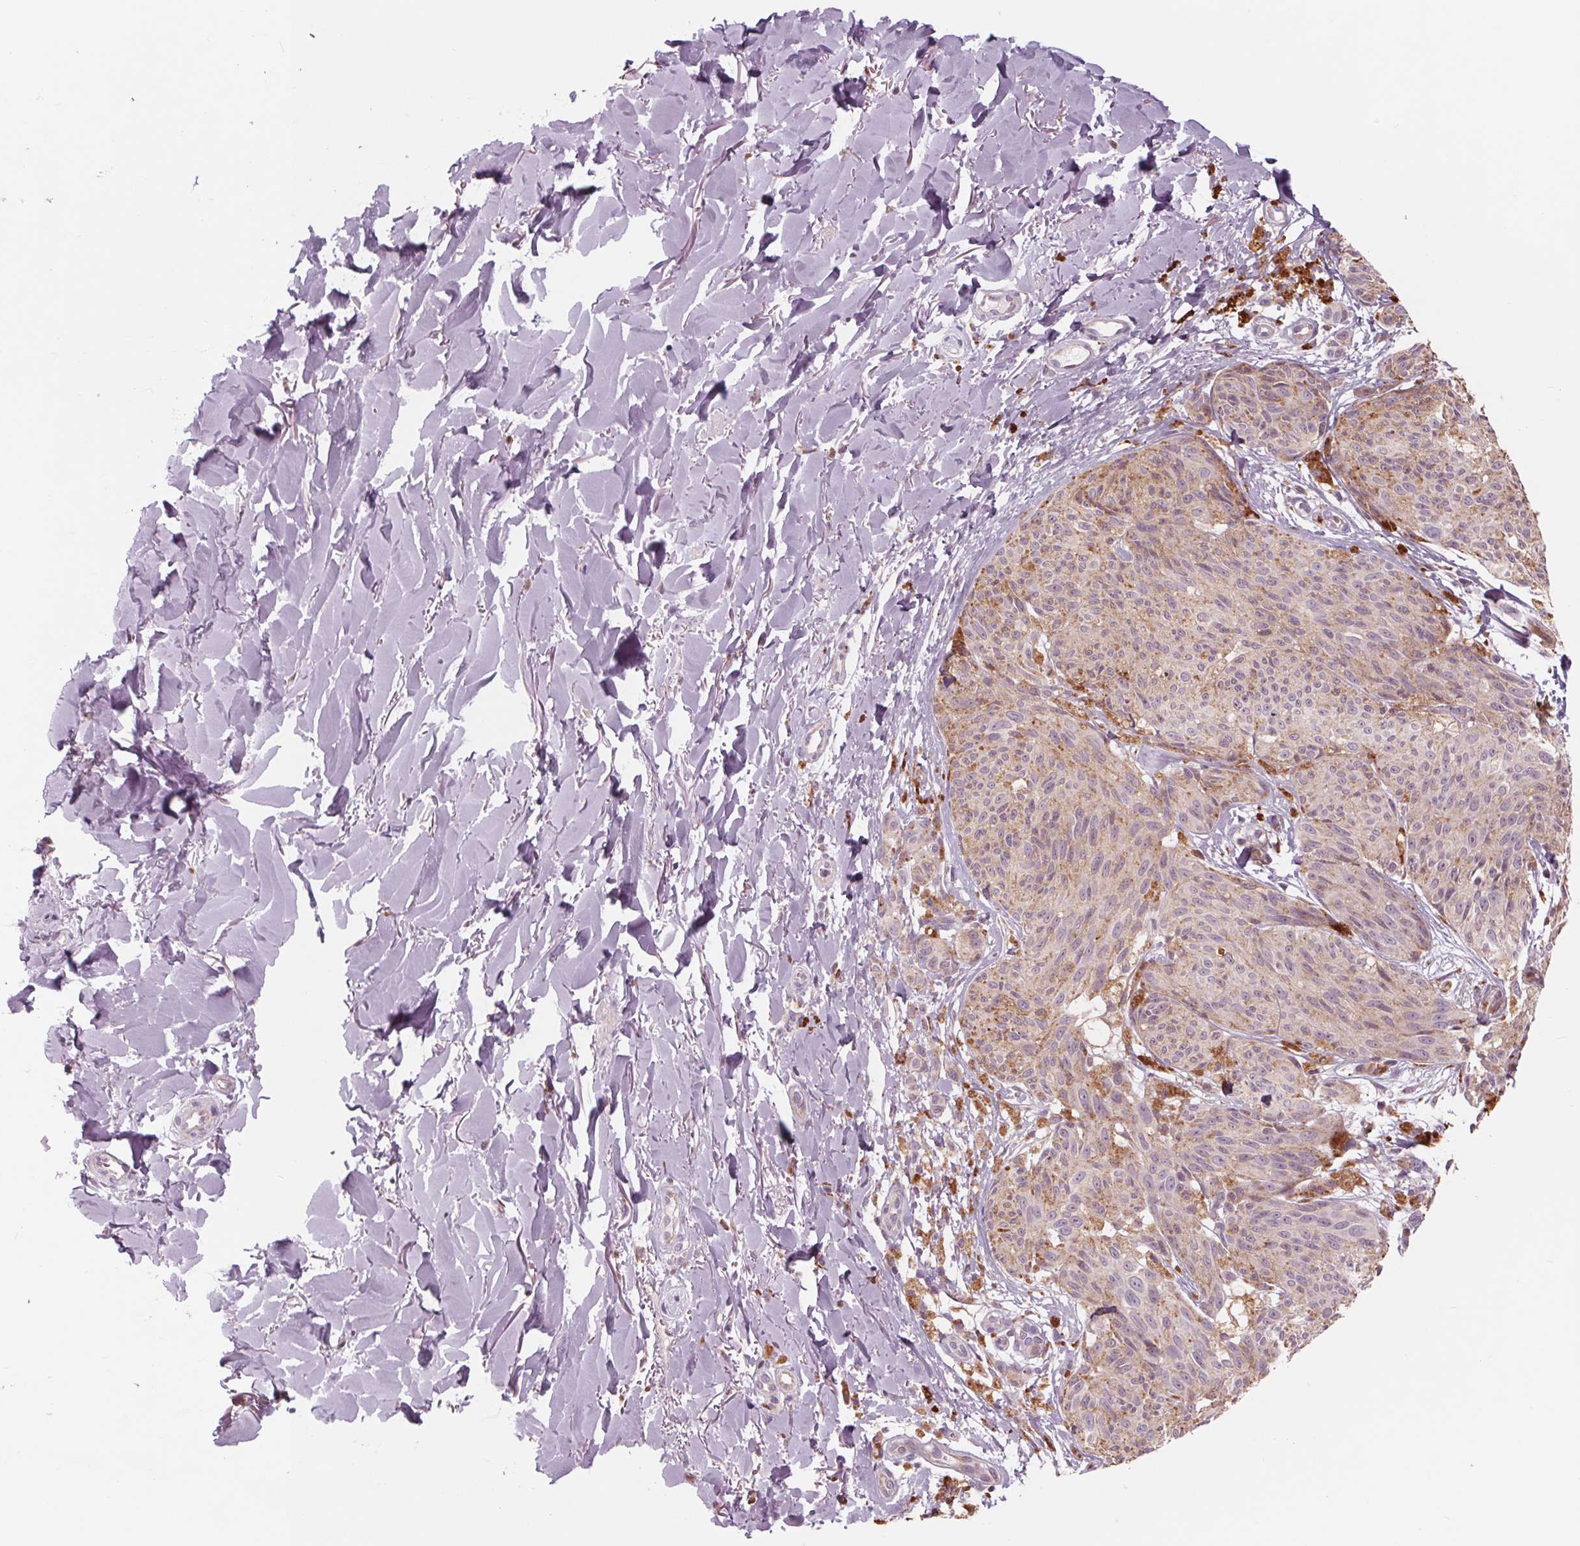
{"staining": {"intensity": "negative", "quantity": "none", "location": "none"}, "tissue": "melanoma", "cell_type": "Tumor cells", "image_type": "cancer", "snomed": [{"axis": "morphology", "description": "Malignant melanoma, NOS"}, {"axis": "topography", "description": "Skin"}], "caption": "Tumor cells show no significant expression in melanoma.", "gene": "SAMD5", "patient": {"sex": "female", "age": 87}}